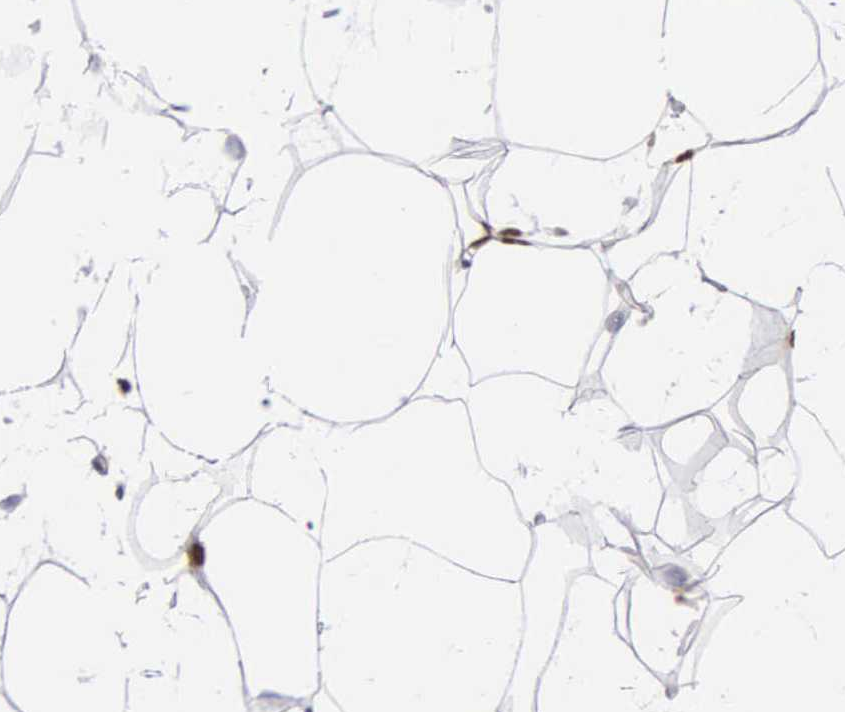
{"staining": {"intensity": "strong", "quantity": ">75%", "location": "nuclear"}, "tissue": "adipose tissue", "cell_type": "Adipocytes", "image_type": "normal", "snomed": [{"axis": "morphology", "description": "Normal tissue, NOS"}, {"axis": "topography", "description": "Breast"}], "caption": "An immunohistochemistry (IHC) image of normal tissue is shown. Protein staining in brown shows strong nuclear positivity in adipose tissue within adipocytes. The protein is shown in brown color, while the nuclei are stained blue.", "gene": "CCNG1", "patient": {"sex": "female", "age": 45}}